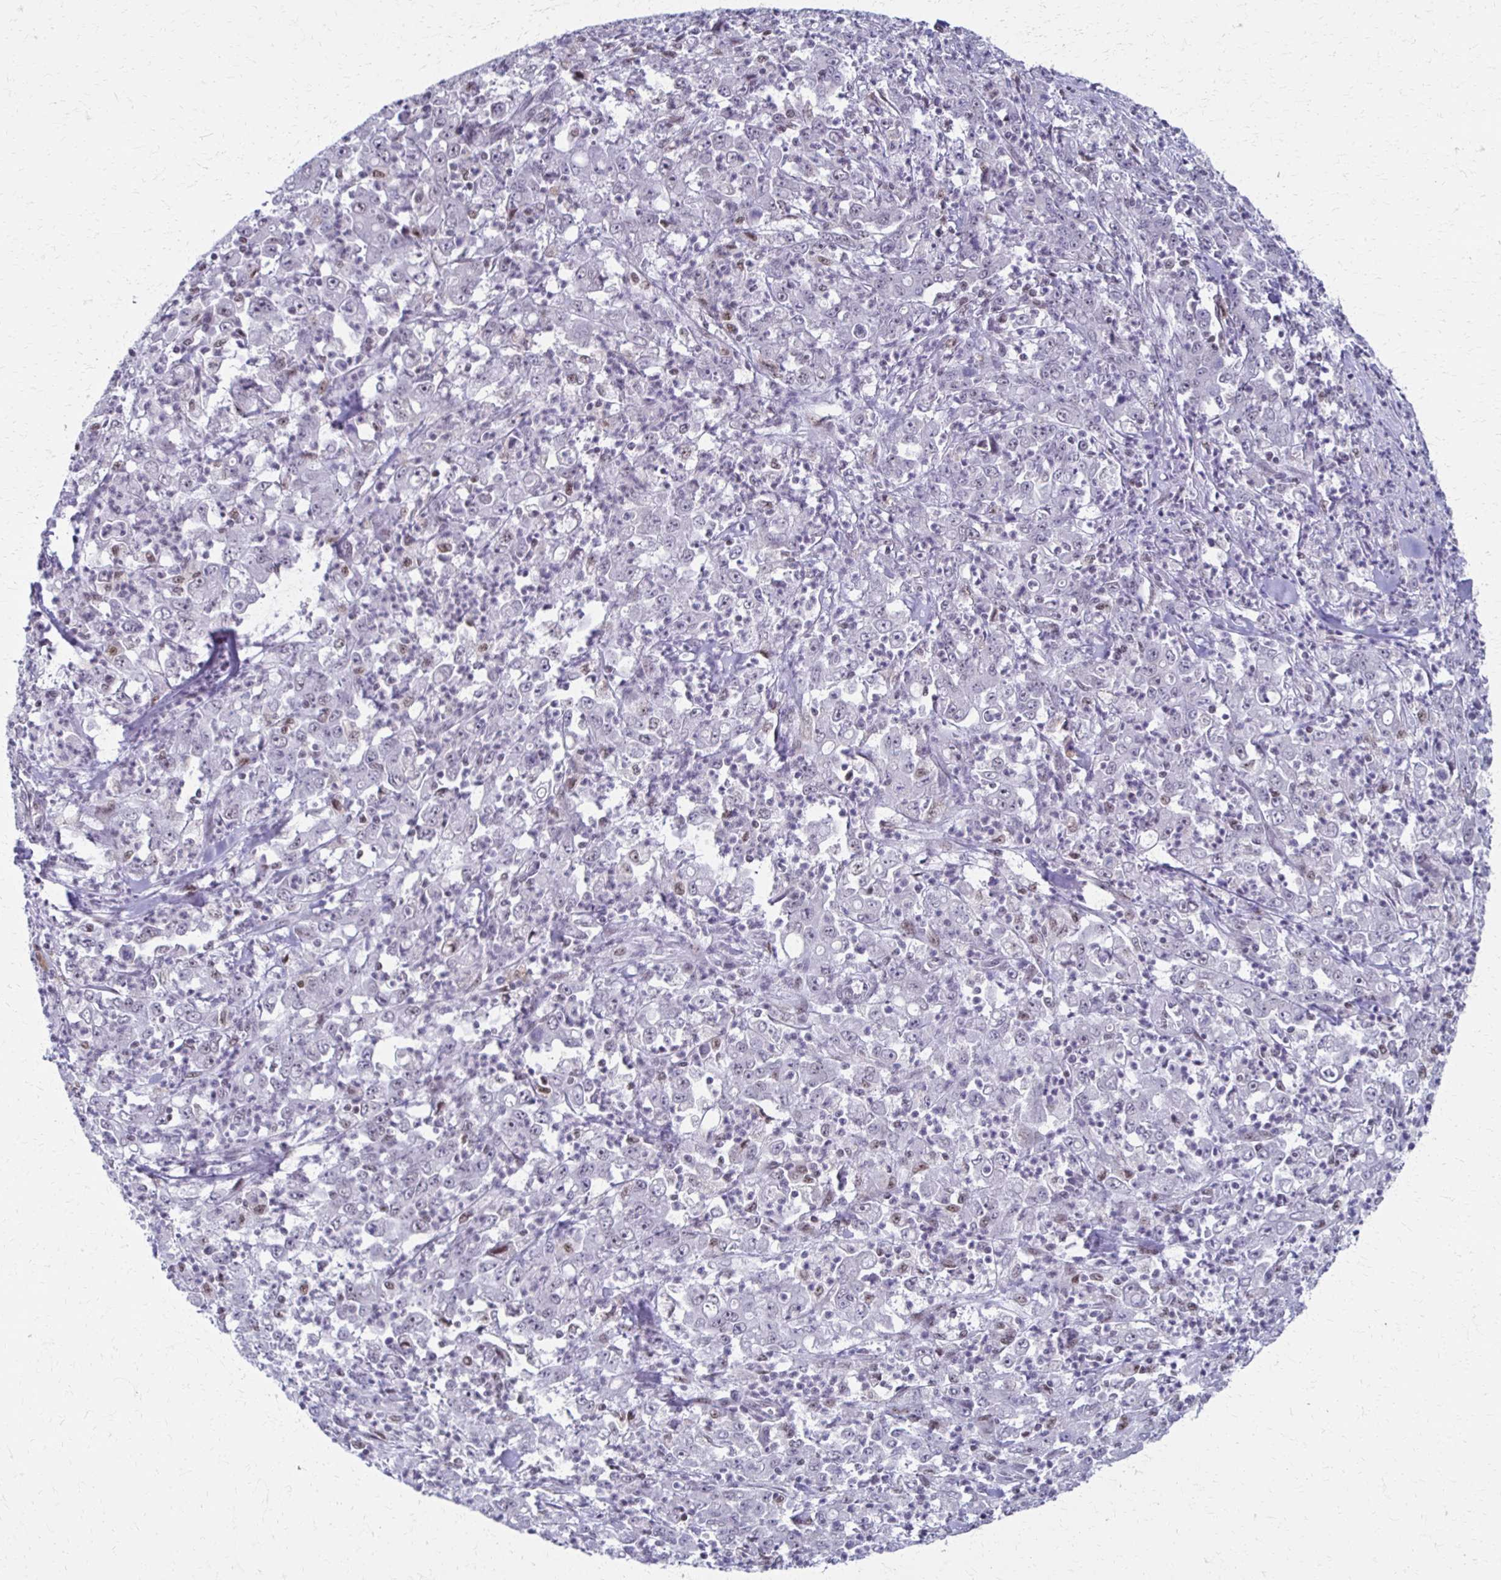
{"staining": {"intensity": "negative", "quantity": "none", "location": "none"}, "tissue": "stomach cancer", "cell_type": "Tumor cells", "image_type": "cancer", "snomed": [{"axis": "morphology", "description": "Adenocarcinoma, NOS"}, {"axis": "topography", "description": "Stomach, lower"}], "caption": "A photomicrograph of adenocarcinoma (stomach) stained for a protein shows no brown staining in tumor cells.", "gene": "IRF7", "patient": {"sex": "female", "age": 71}}